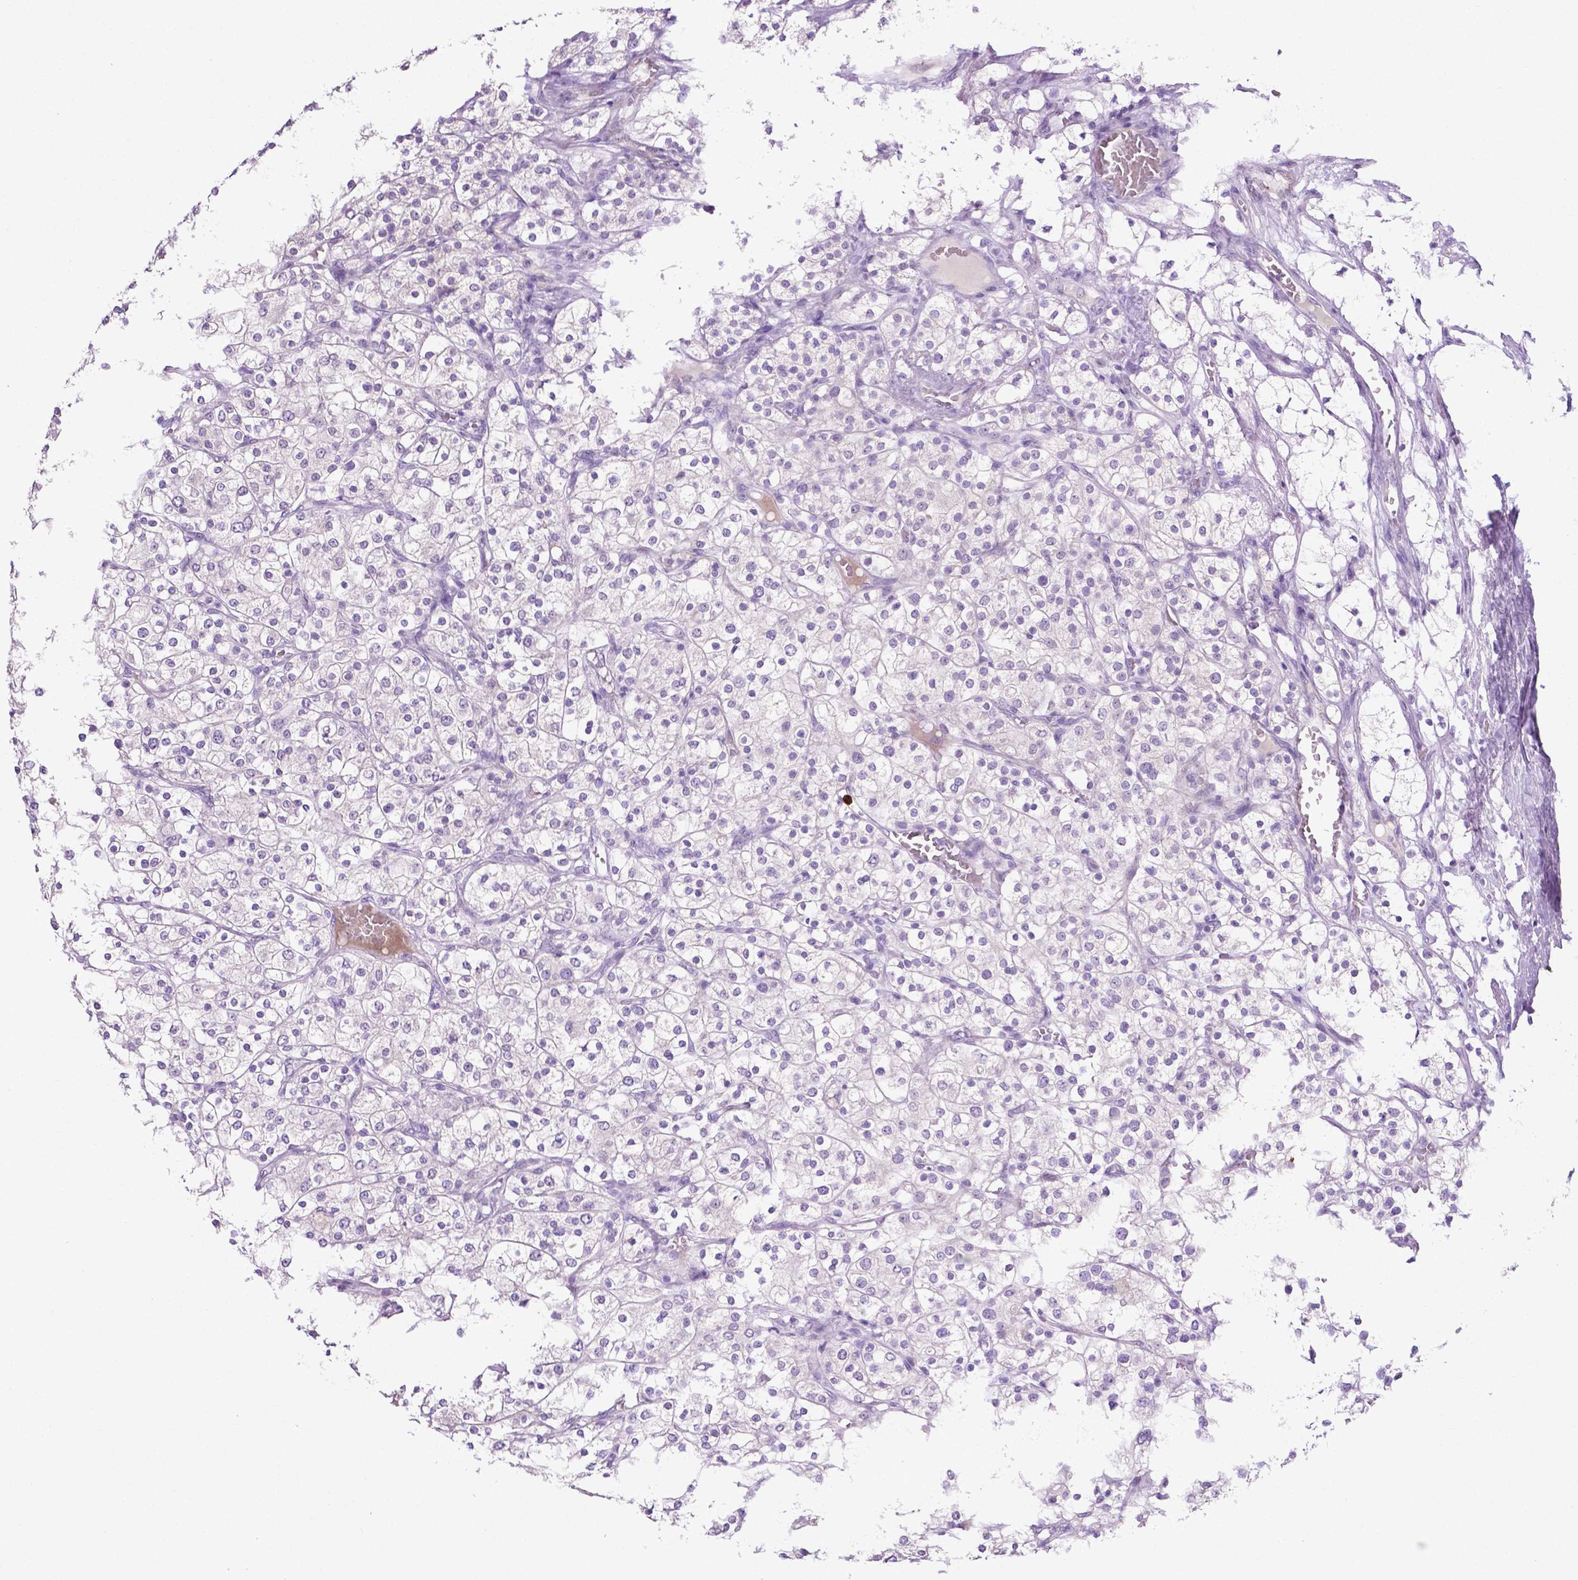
{"staining": {"intensity": "negative", "quantity": "none", "location": "none"}, "tissue": "renal cancer", "cell_type": "Tumor cells", "image_type": "cancer", "snomed": [{"axis": "morphology", "description": "Adenocarcinoma, NOS"}, {"axis": "topography", "description": "Kidney"}], "caption": "High magnification brightfield microscopy of renal cancer (adenocarcinoma) stained with DAB (3,3'-diaminobenzidine) (brown) and counterstained with hematoxylin (blue): tumor cells show no significant positivity.", "gene": "MMP27", "patient": {"sex": "male", "age": 80}}